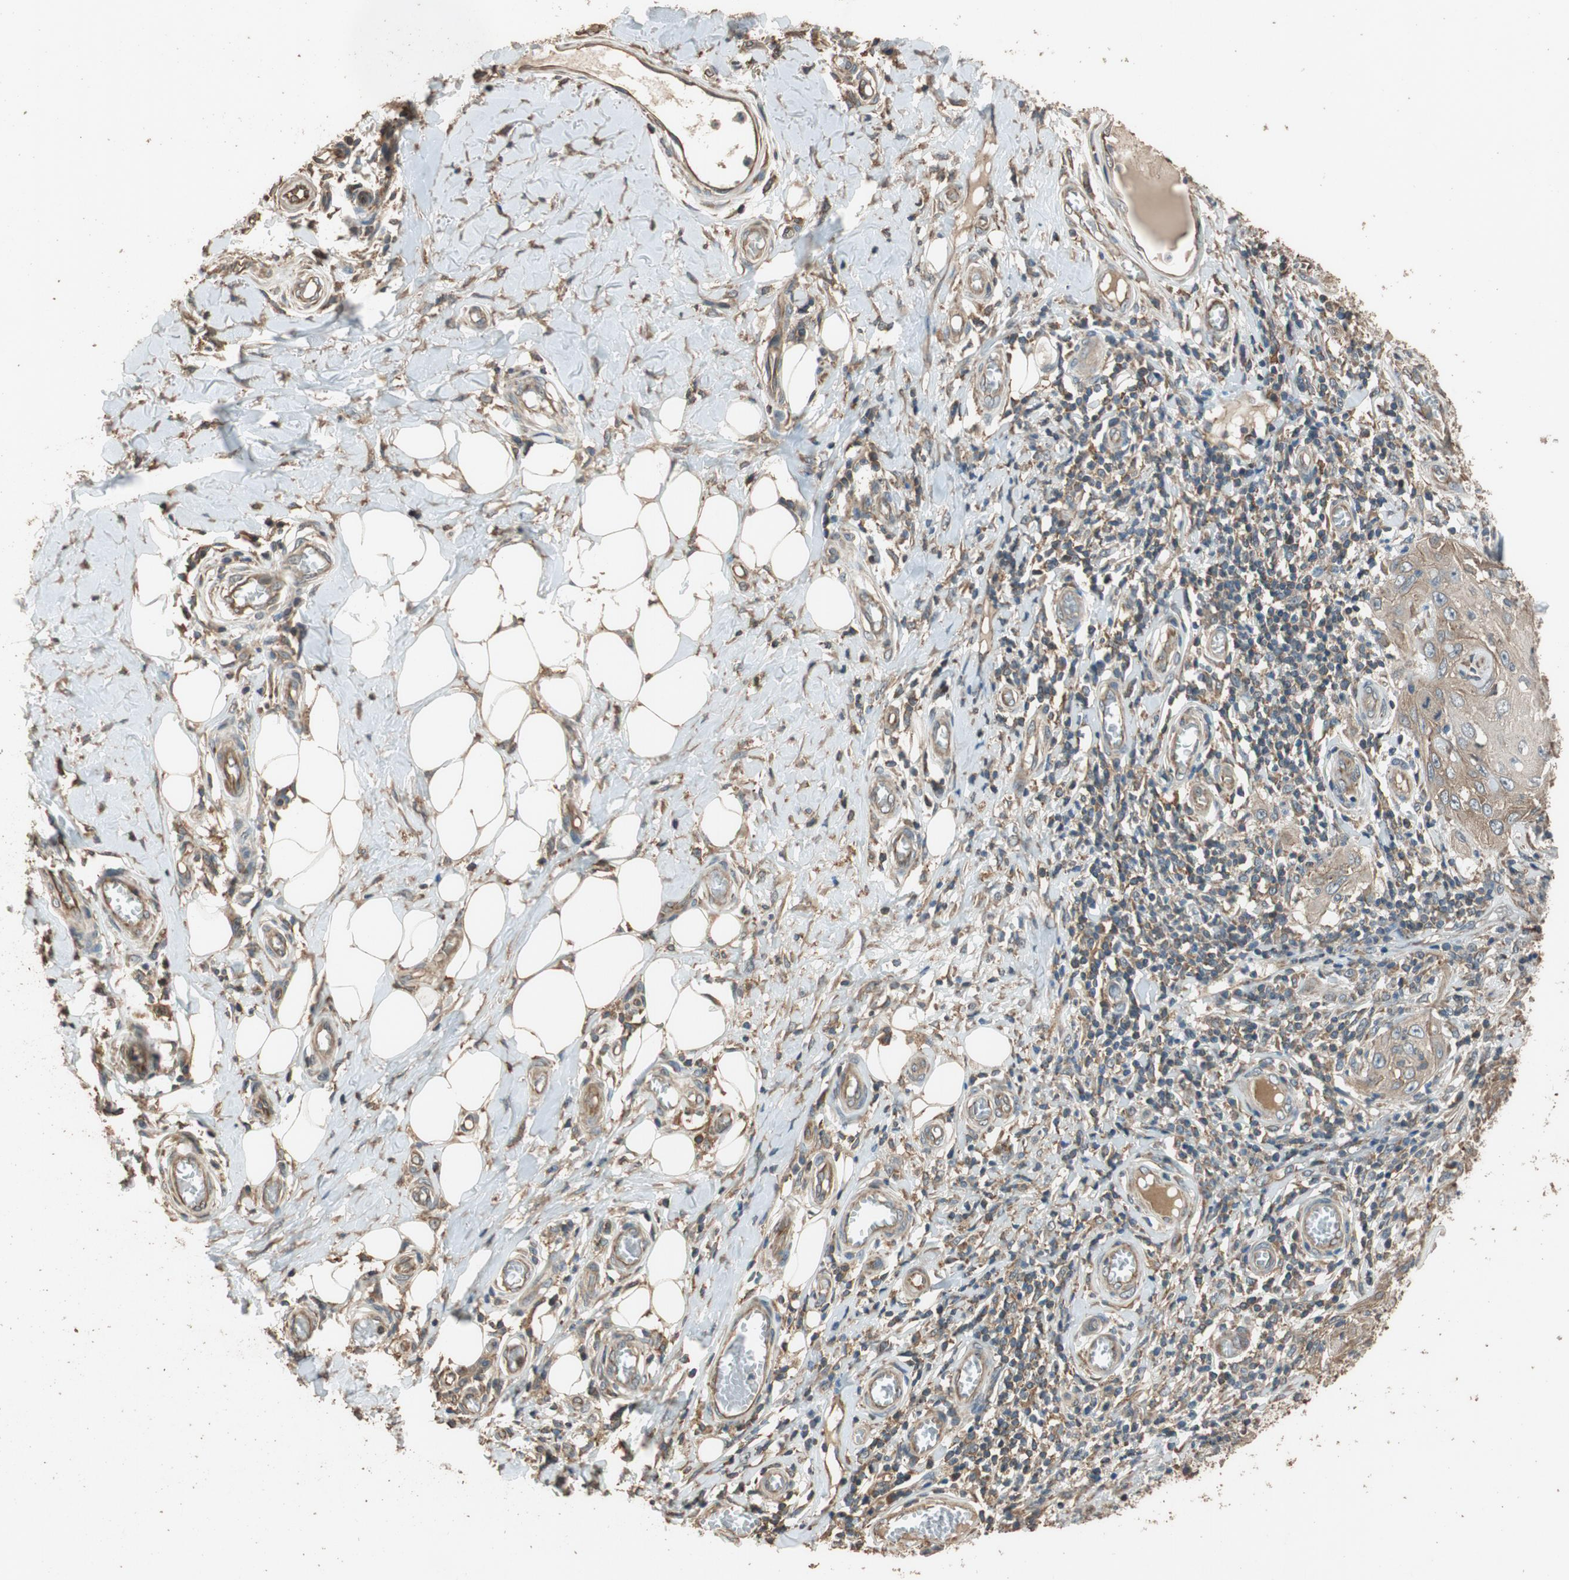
{"staining": {"intensity": "weak", "quantity": "<25%", "location": "cytoplasmic/membranous"}, "tissue": "skin cancer", "cell_type": "Tumor cells", "image_type": "cancer", "snomed": [{"axis": "morphology", "description": "Squamous cell carcinoma, NOS"}, {"axis": "topography", "description": "Skin"}], "caption": "Photomicrograph shows no significant protein staining in tumor cells of skin cancer (squamous cell carcinoma).", "gene": "MST1R", "patient": {"sex": "female", "age": 73}}